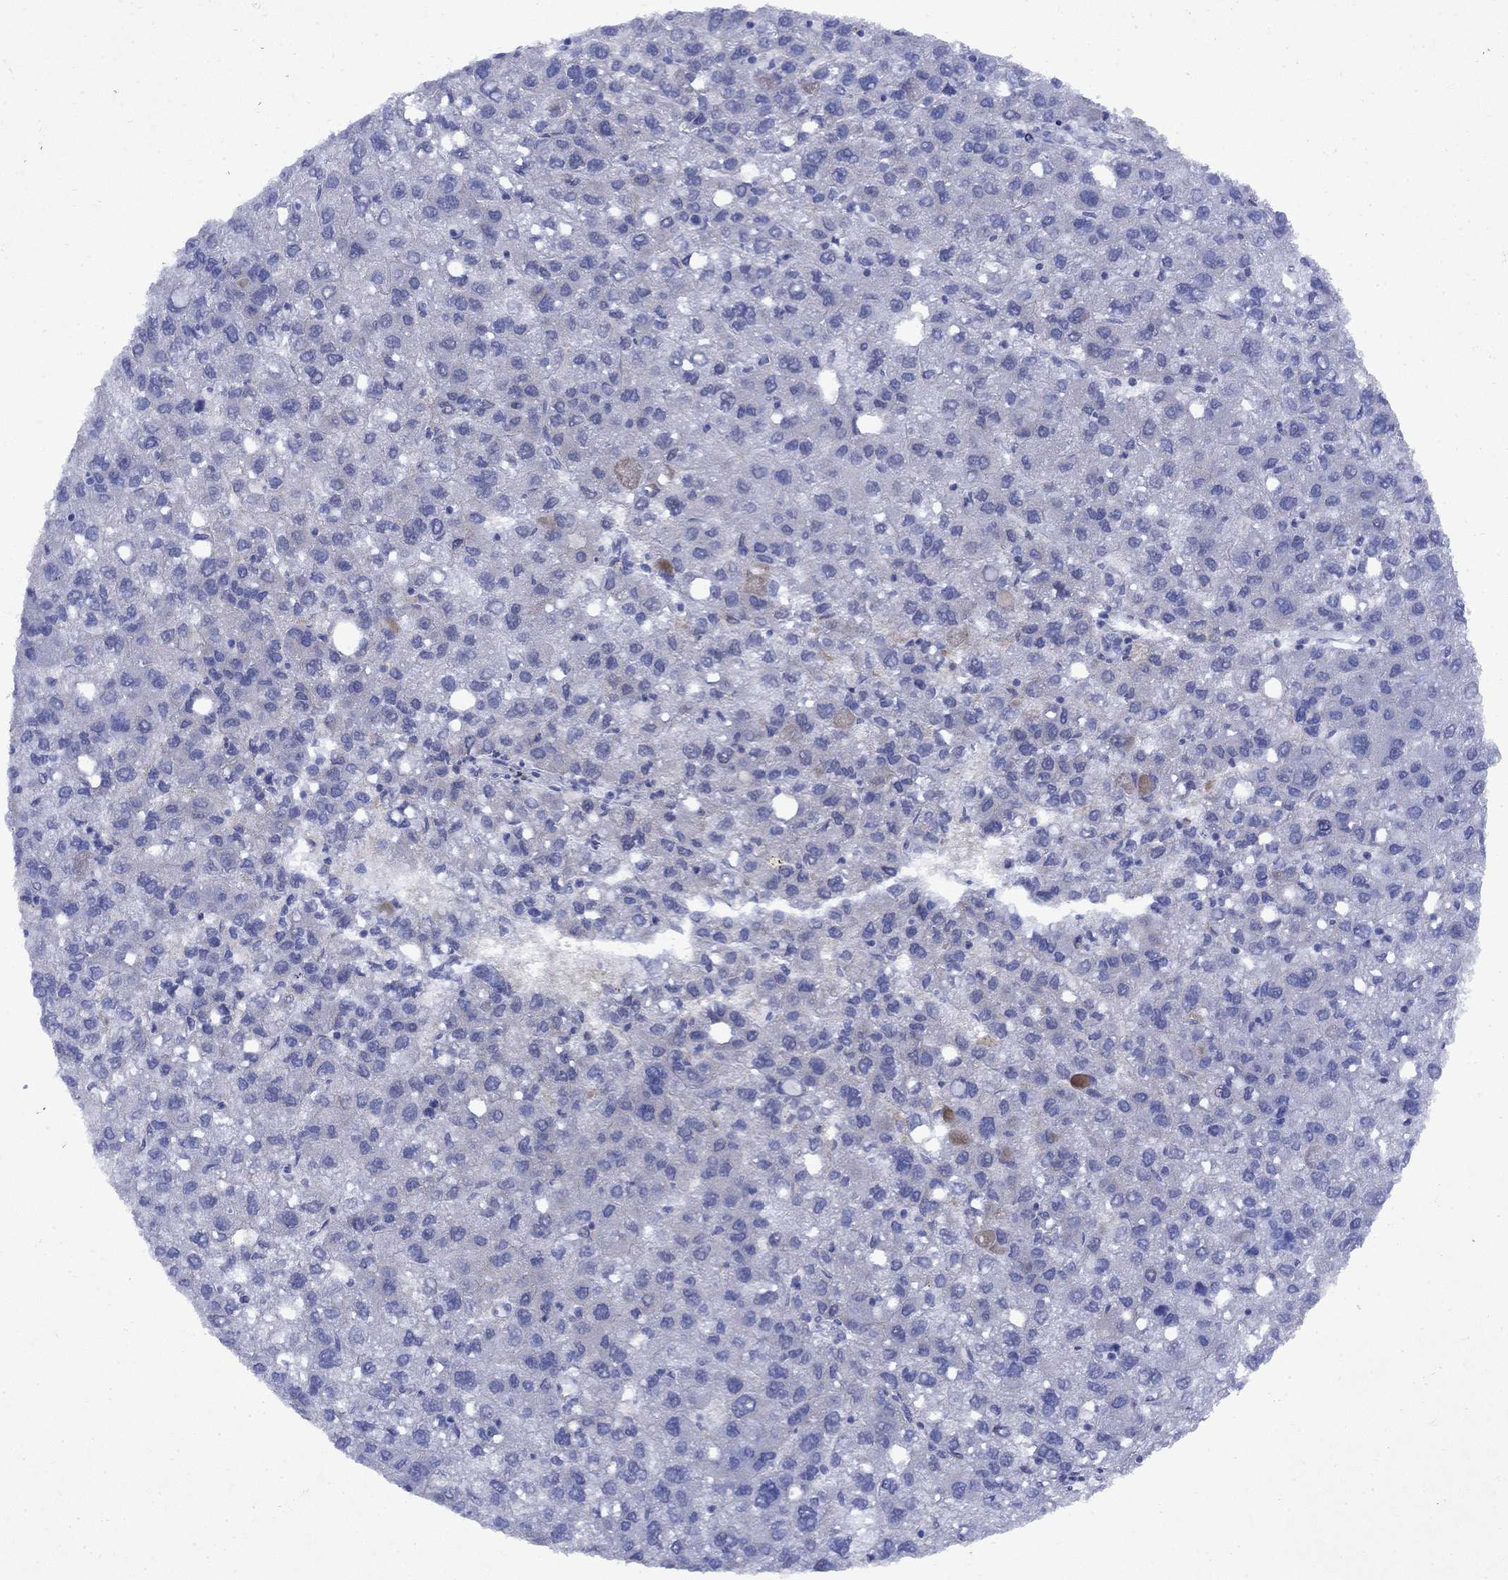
{"staining": {"intensity": "negative", "quantity": "none", "location": "none"}, "tissue": "liver cancer", "cell_type": "Tumor cells", "image_type": "cancer", "snomed": [{"axis": "morphology", "description": "Carcinoma, Hepatocellular, NOS"}, {"axis": "topography", "description": "Liver"}], "caption": "Tumor cells show no significant positivity in liver cancer (hepatocellular carcinoma).", "gene": "STAB2", "patient": {"sex": "female", "age": 82}}